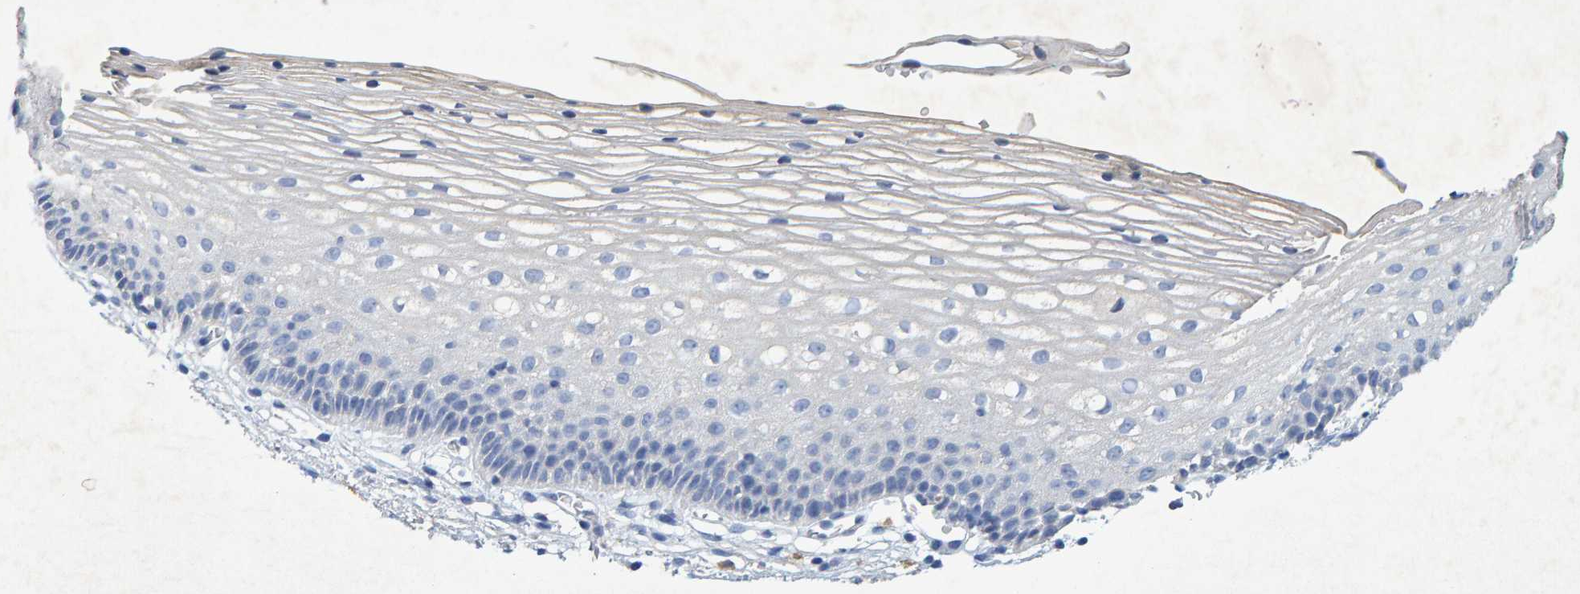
{"staining": {"intensity": "negative", "quantity": "none", "location": "none"}, "tissue": "cervix", "cell_type": "Glandular cells", "image_type": "normal", "snomed": [{"axis": "morphology", "description": "Normal tissue, NOS"}, {"axis": "topography", "description": "Cervix"}], "caption": "This micrograph is of normal cervix stained with IHC to label a protein in brown with the nuclei are counter-stained blue. There is no expression in glandular cells. (DAB immunohistochemistry (IHC) visualized using brightfield microscopy, high magnification).", "gene": "CTH", "patient": {"sex": "female", "age": 72}}